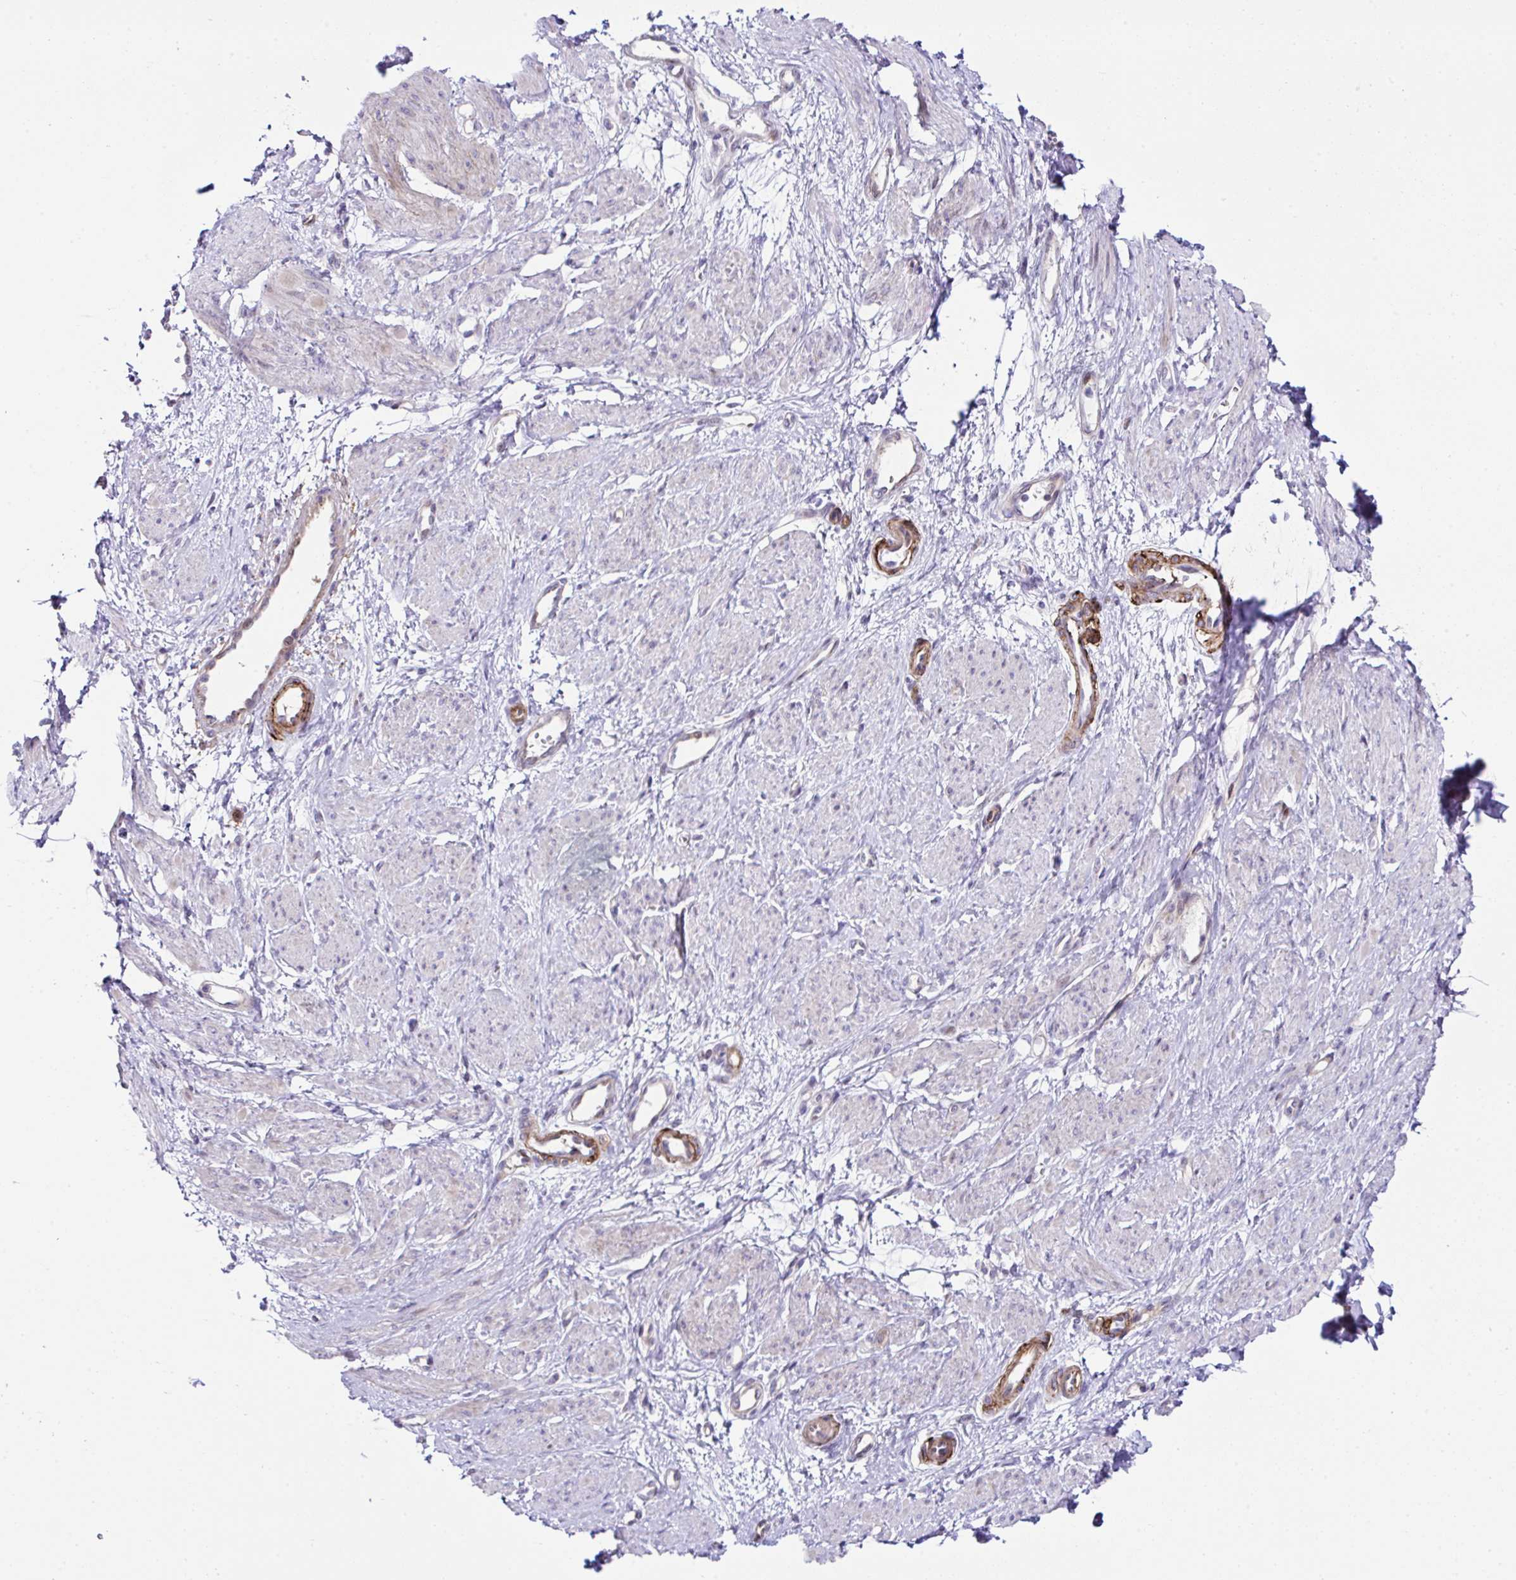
{"staining": {"intensity": "weak", "quantity": "<25%", "location": "cytoplasmic/membranous"}, "tissue": "smooth muscle", "cell_type": "Smooth muscle cells", "image_type": "normal", "snomed": [{"axis": "morphology", "description": "Normal tissue, NOS"}, {"axis": "topography", "description": "Smooth muscle"}, {"axis": "topography", "description": "Uterus"}], "caption": "High power microscopy histopathology image of an immunohistochemistry image of benign smooth muscle, revealing no significant staining in smooth muscle cells.", "gene": "FBXO34", "patient": {"sex": "female", "age": 39}}